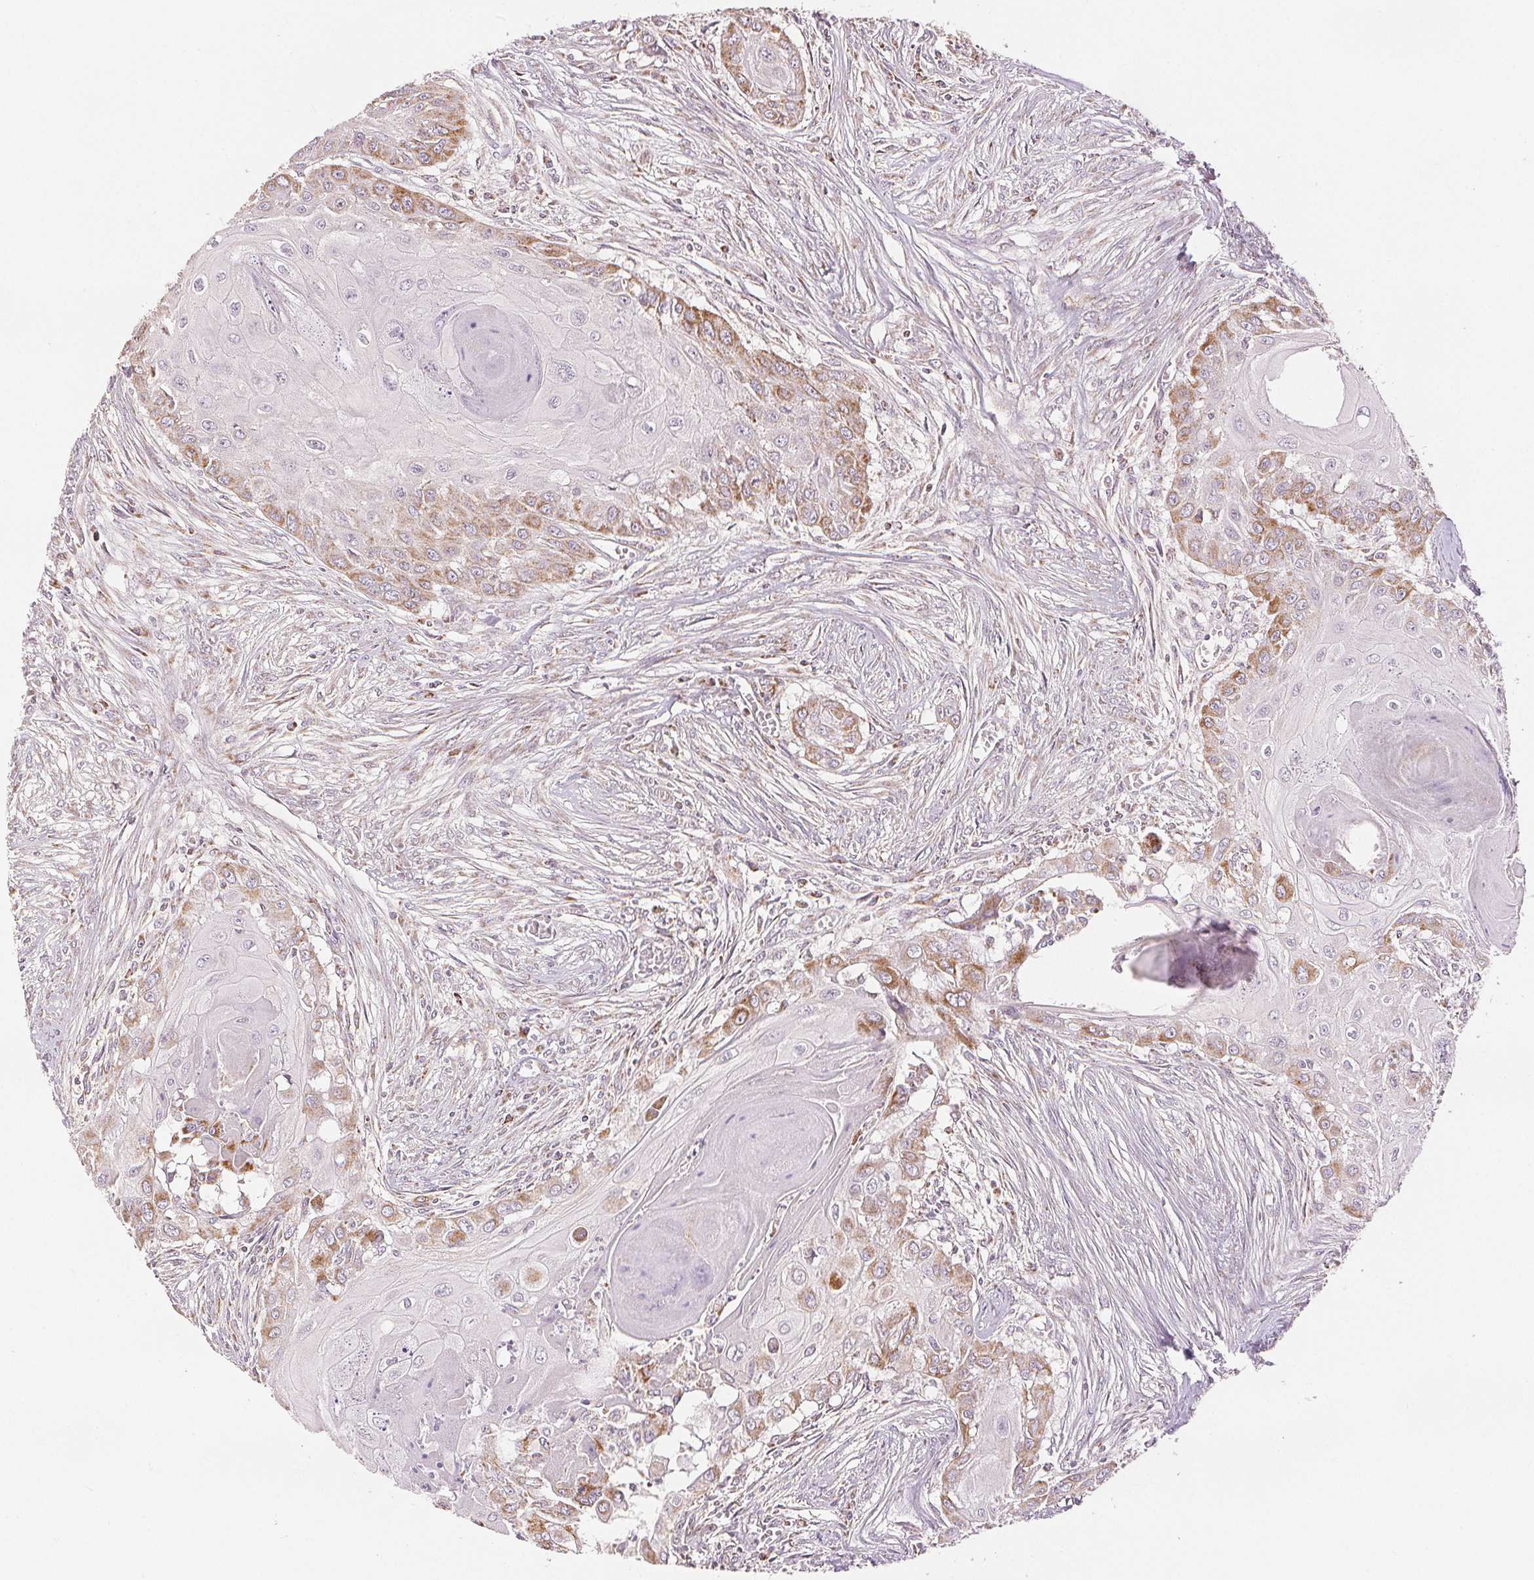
{"staining": {"intensity": "moderate", "quantity": "<25%", "location": "cytoplasmic/membranous"}, "tissue": "head and neck cancer", "cell_type": "Tumor cells", "image_type": "cancer", "snomed": [{"axis": "morphology", "description": "Squamous cell carcinoma, NOS"}, {"axis": "topography", "description": "Oral tissue"}, {"axis": "topography", "description": "Head-Neck"}], "caption": "Immunohistochemical staining of head and neck squamous cell carcinoma reveals low levels of moderate cytoplasmic/membranous positivity in approximately <25% of tumor cells.", "gene": "SDHB", "patient": {"sex": "male", "age": 71}}